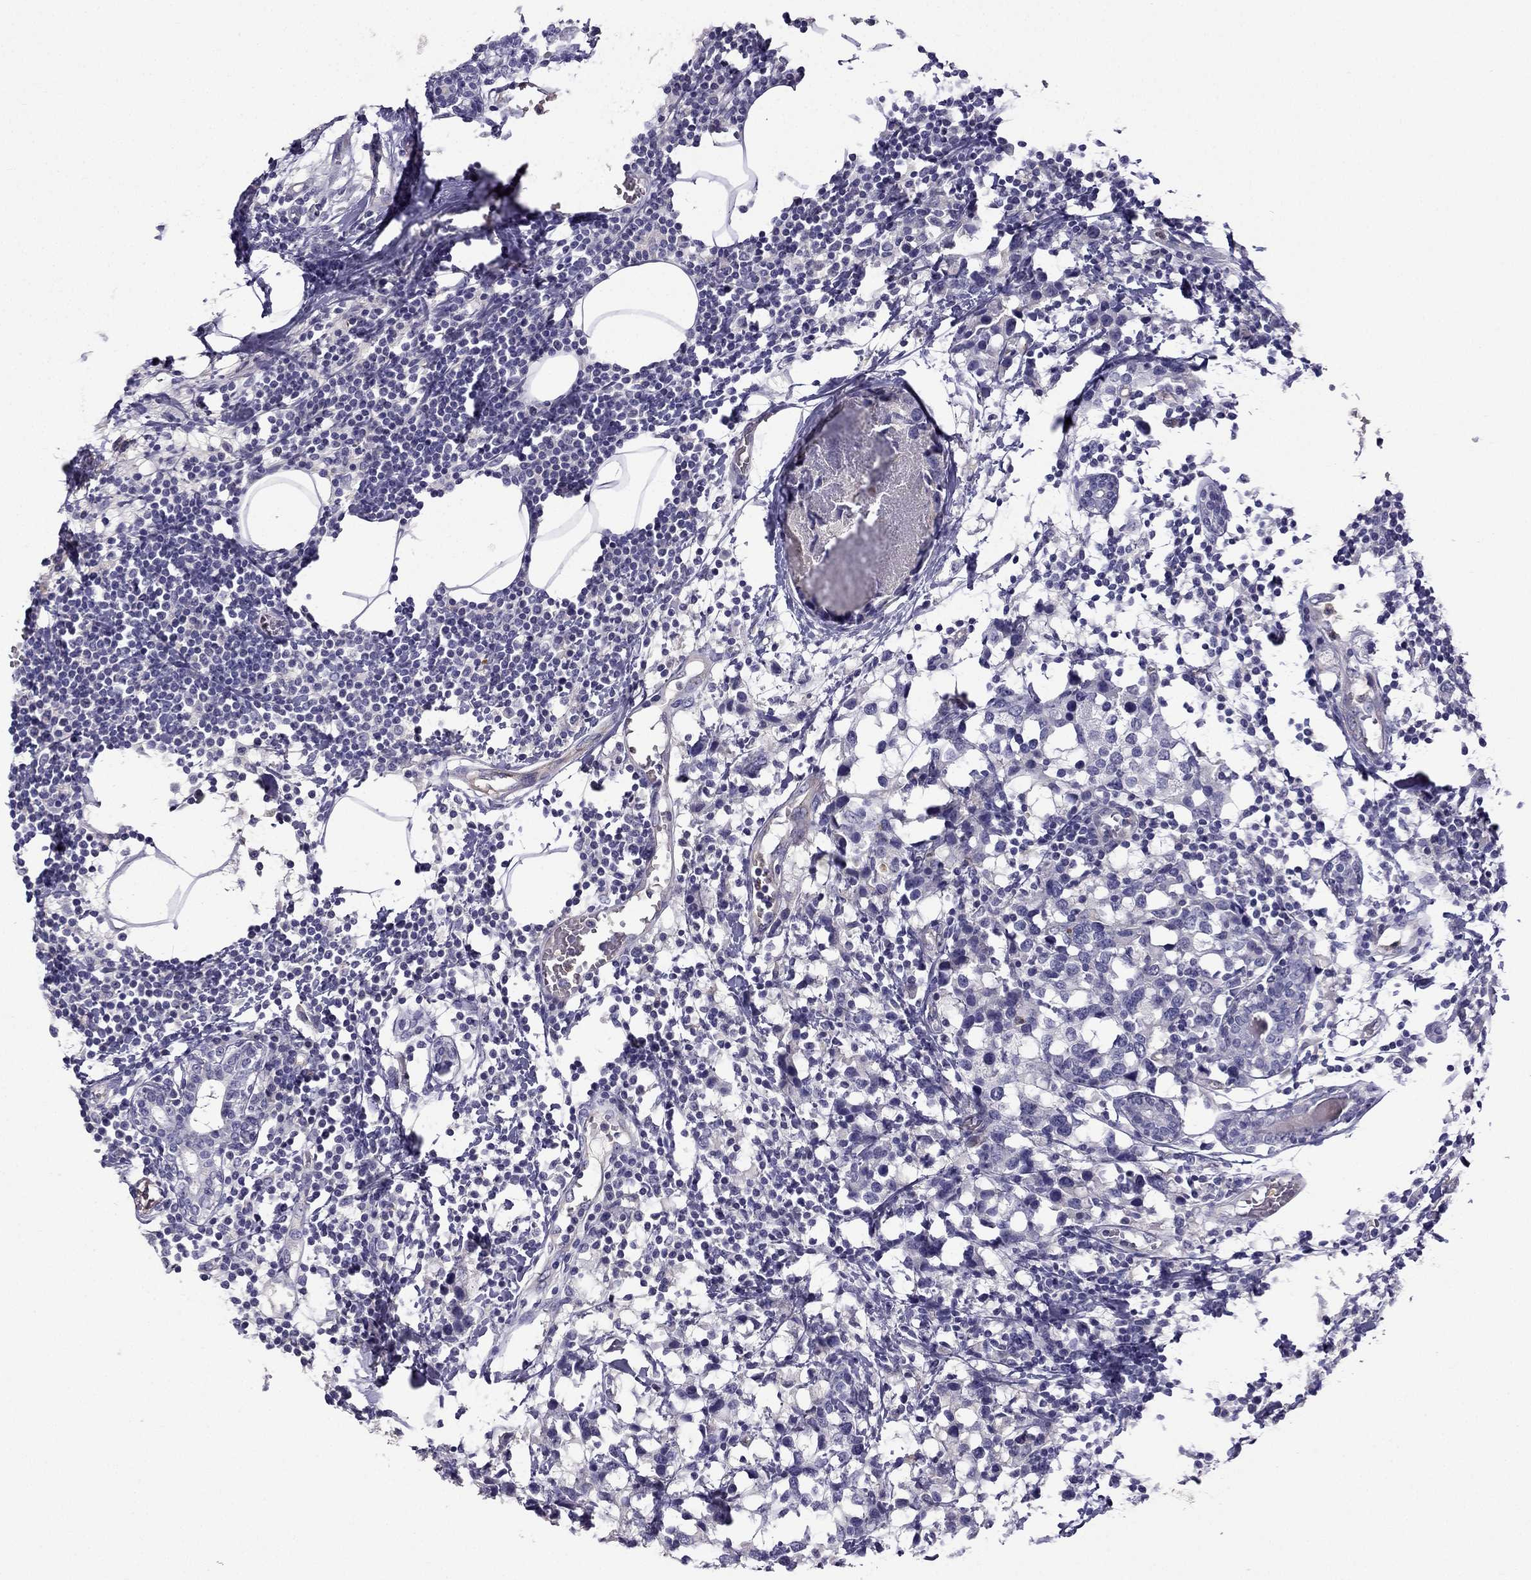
{"staining": {"intensity": "negative", "quantity": "none", "location": "none"}, "tissue": "breast cancer", "cell_type": "Tumor cells", "image_type": "cancer", "snomed": [{"axis": "morphology", "description": "Lobular carcinoma"}, {"axis": "topography", "description": "Breast"}], "caption": "Tumor cells show no significant protein staining in breast cancer (lobular carcinoma).", "gene": "STOML3", "patient": {"sex": "female", "age": 59}}